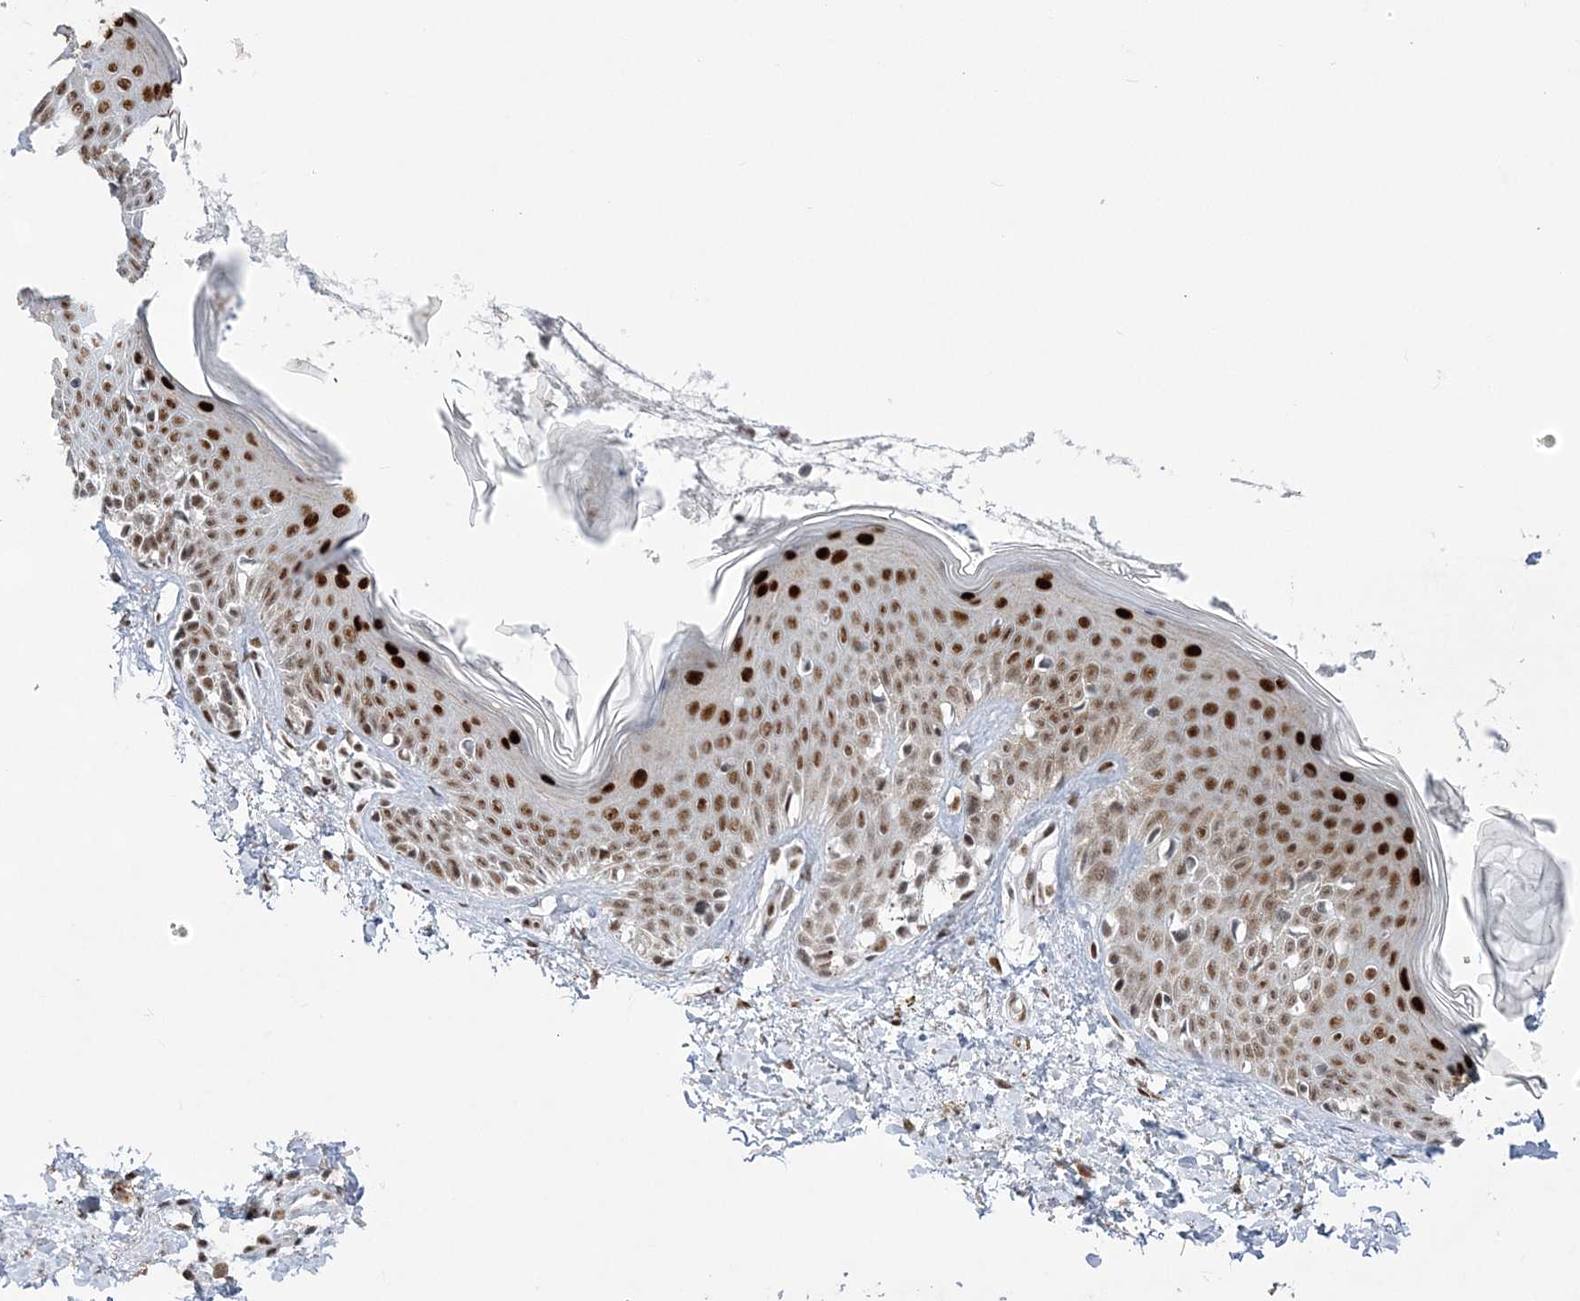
{"staining": {"intensity": "moderate", "quantity": ">75%", "location": "nuclear"}, "tissue": "skin", "cell_type": "Fibroblasts", "image_type": "normal", "snomed": [{"axis": "morphology", "description": "Normal tissue, NOS"}, {"axis": "topography", "description": "Skin"}], "caption": "The photomicrograph reveals staining of normal skin, revealing moderate nuclear protein positivity (brown color) within fibroblasts.", "gene": "ZBTB7A", "patient": {"sex": "male", "age": 37}}